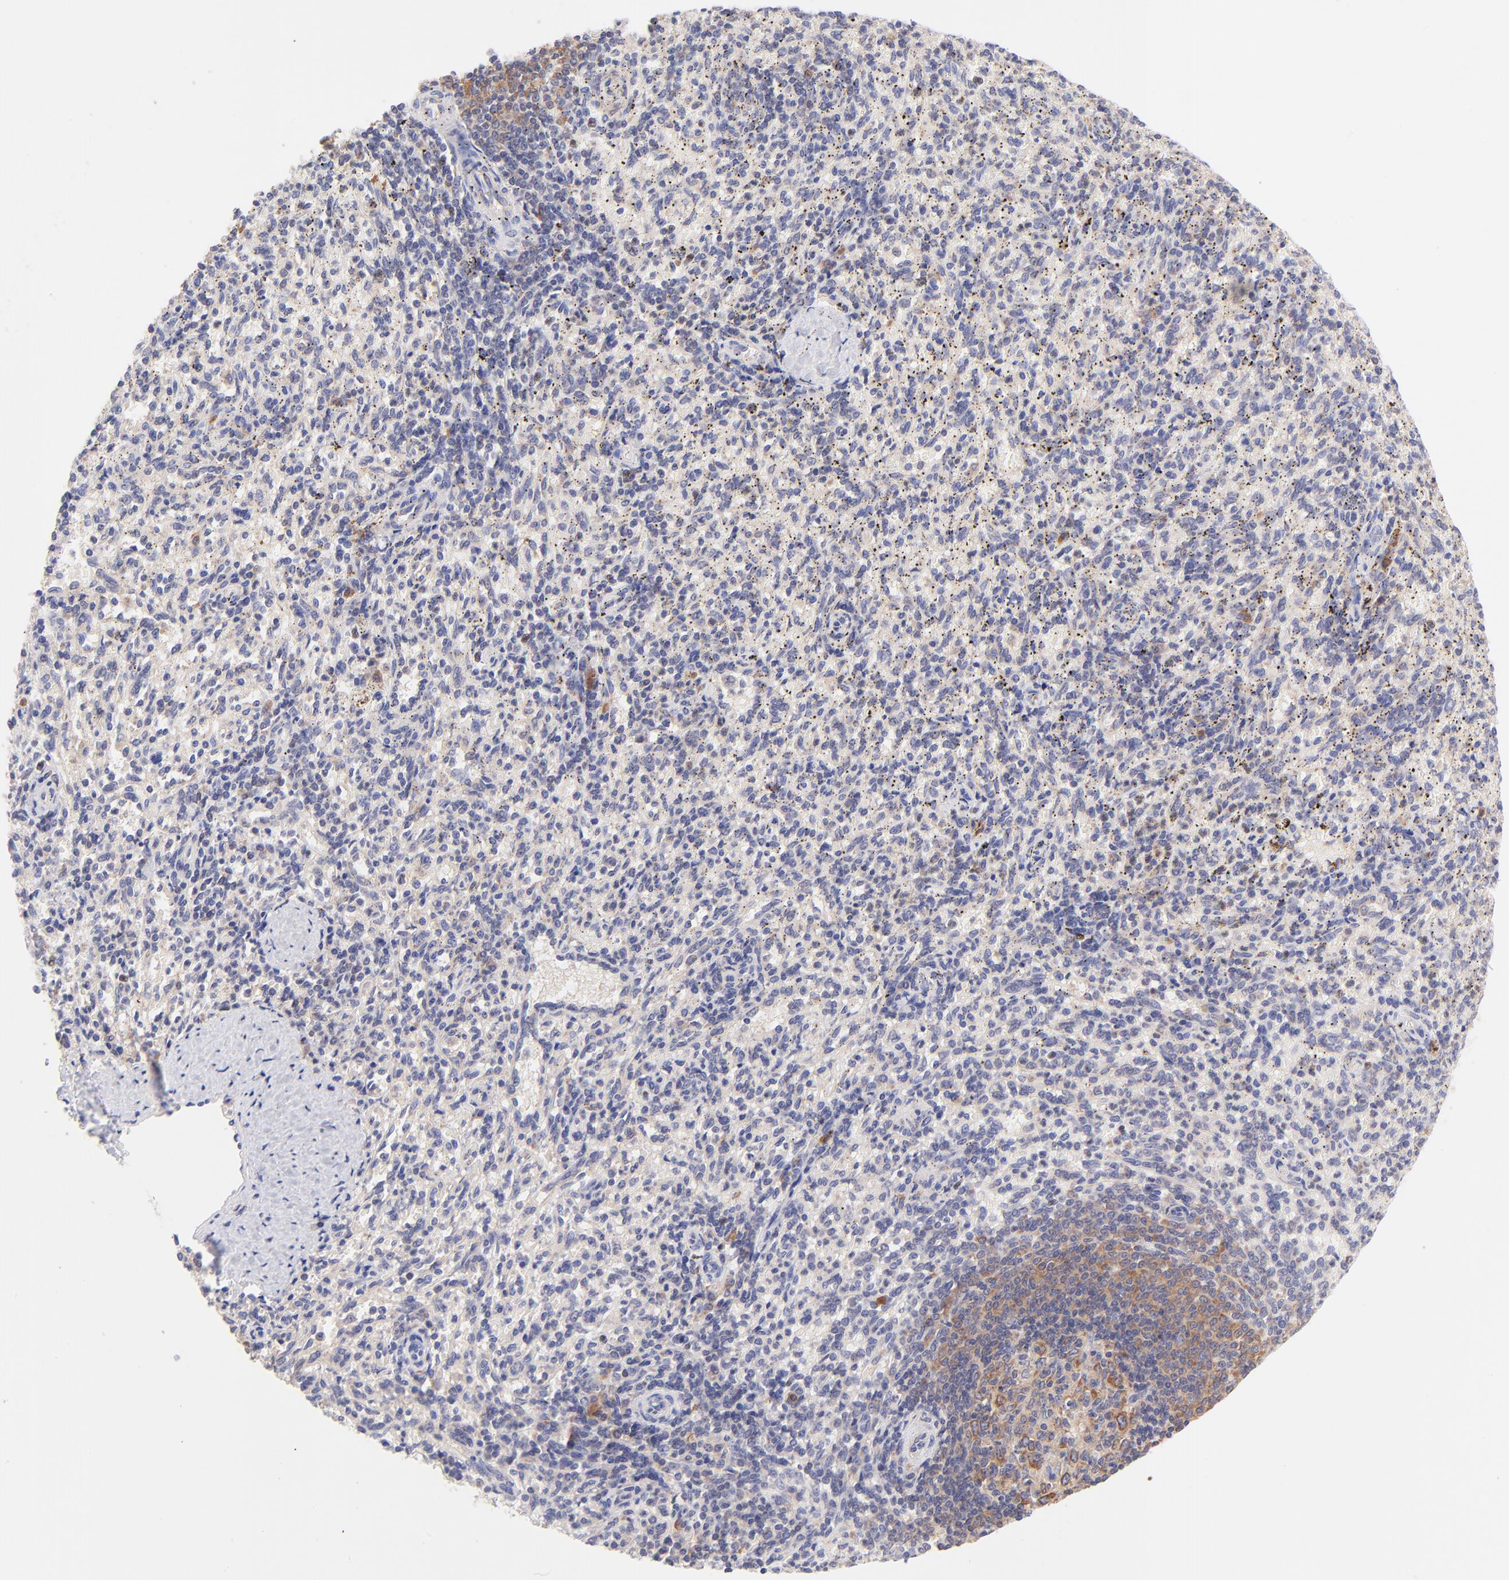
{"staining": {"intensity": "weak", "quantity": "<25%", "location": "cytoplasmic/membranous"}, "tissue": "spleen", "cell_type": "Cells in red pulp", "image_type": "normal", "snomed": [{"axis": "morphology", "description": "Normal tissue, NOS"}, {"axis": "topography", "description": "Spleen"}], "caption": "DAB (3,3'-diaminobenzidine) immunohistochemical staining of unremarkable spleen reveals no significant staining in cells in red pulp.", "gene": "RPL11", "patient": {"sex": "female", "age": 10}}